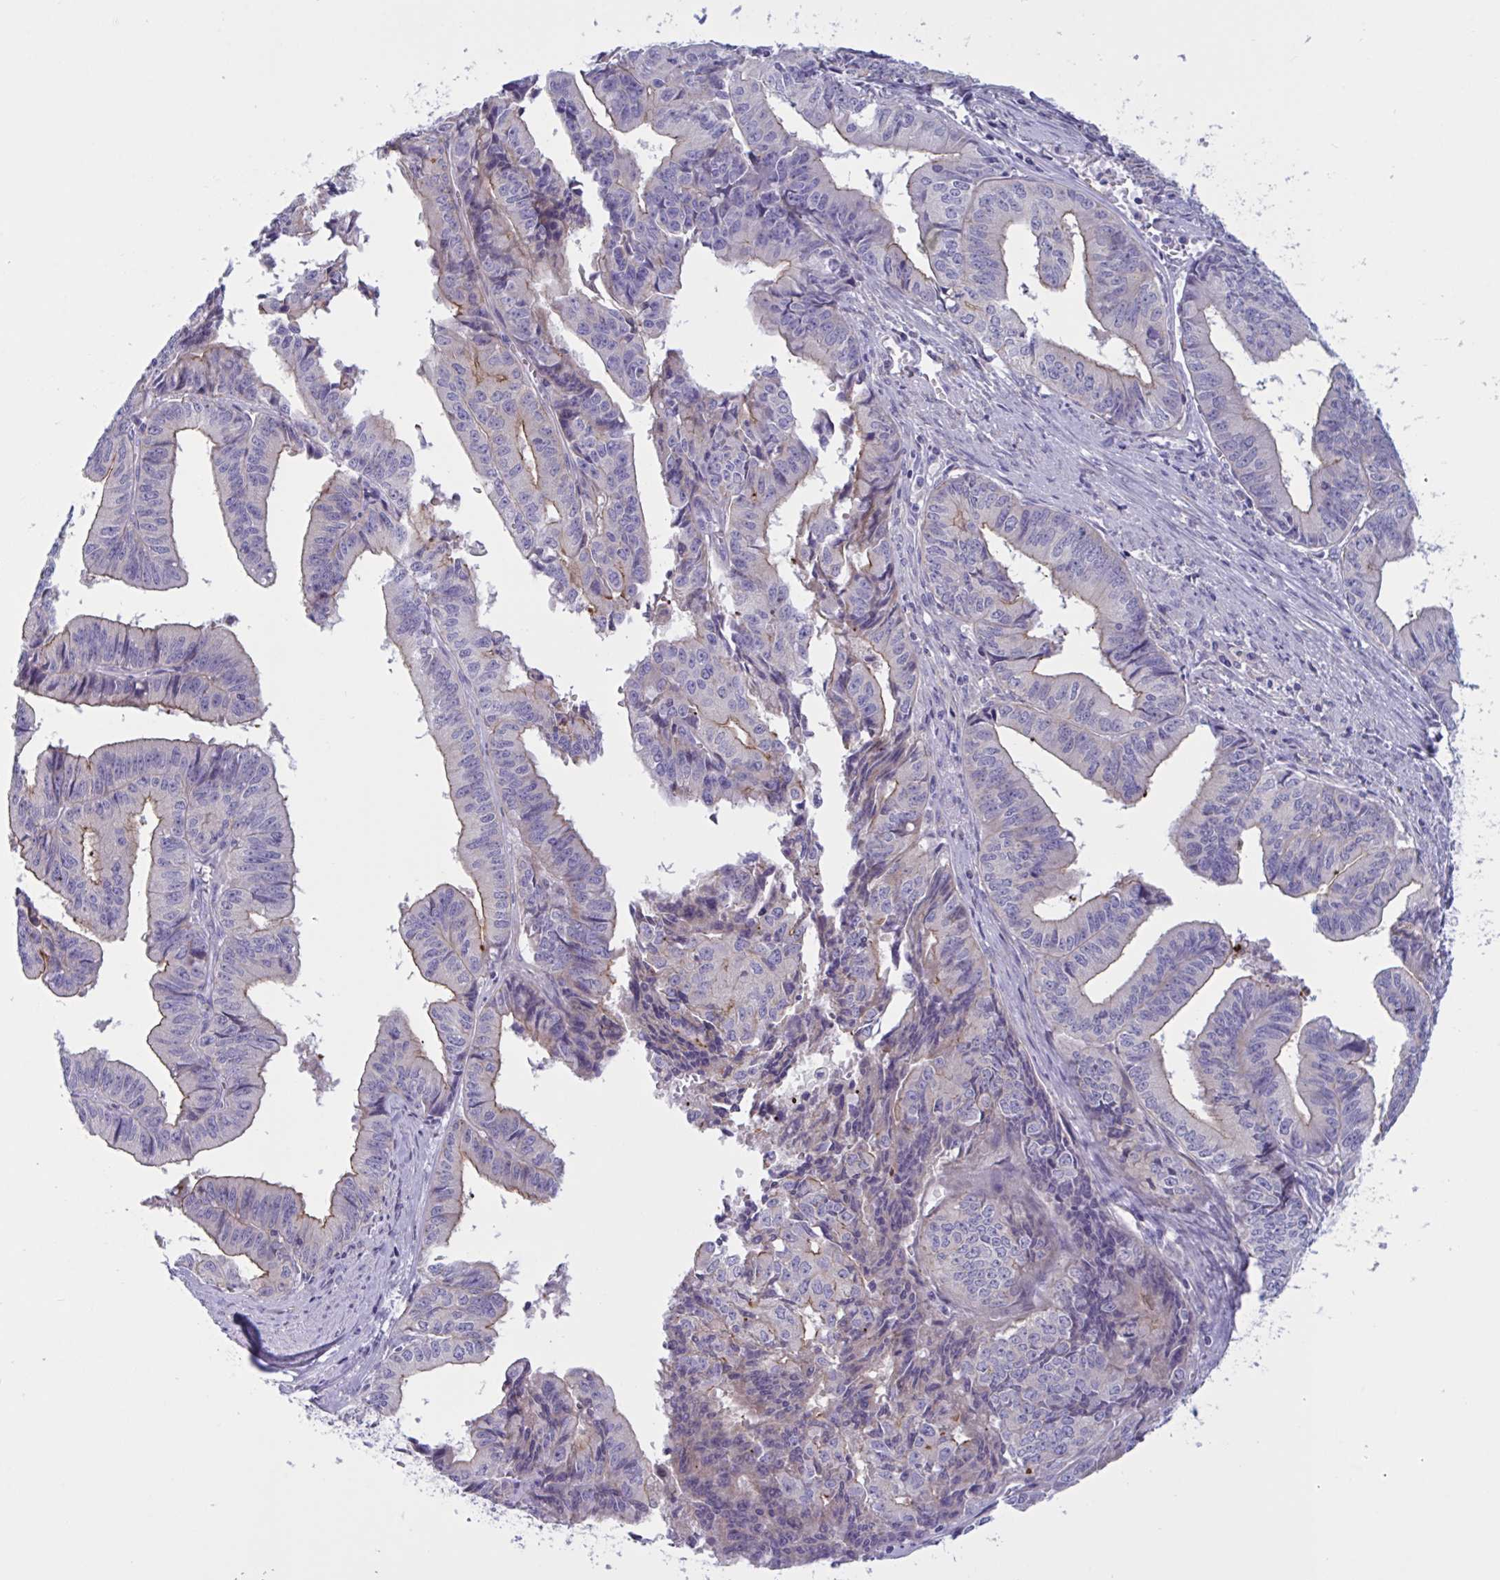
{"staining": {"intensity": "negative", "quantity": "none", "location": "none"}, "tissue": "endometrial cancer", "cell_type": "Tumor cells", "image_type": "cancer", "snomed": [{"axis": "morphology", "description": "Adenocarcinoma, NOS"}, {"axis": "topography", "description": "Endometrium"}], "caption": "IHC of adenocarcinoma (endometrial) demonstrates no staining in tumor cells. (Brightfield microscopy of DAB (3,3'-diaminobenzidine) IHC at high magnification).", "gene": "OXLD1", "patient": {"sex": "female", "age": 65}}